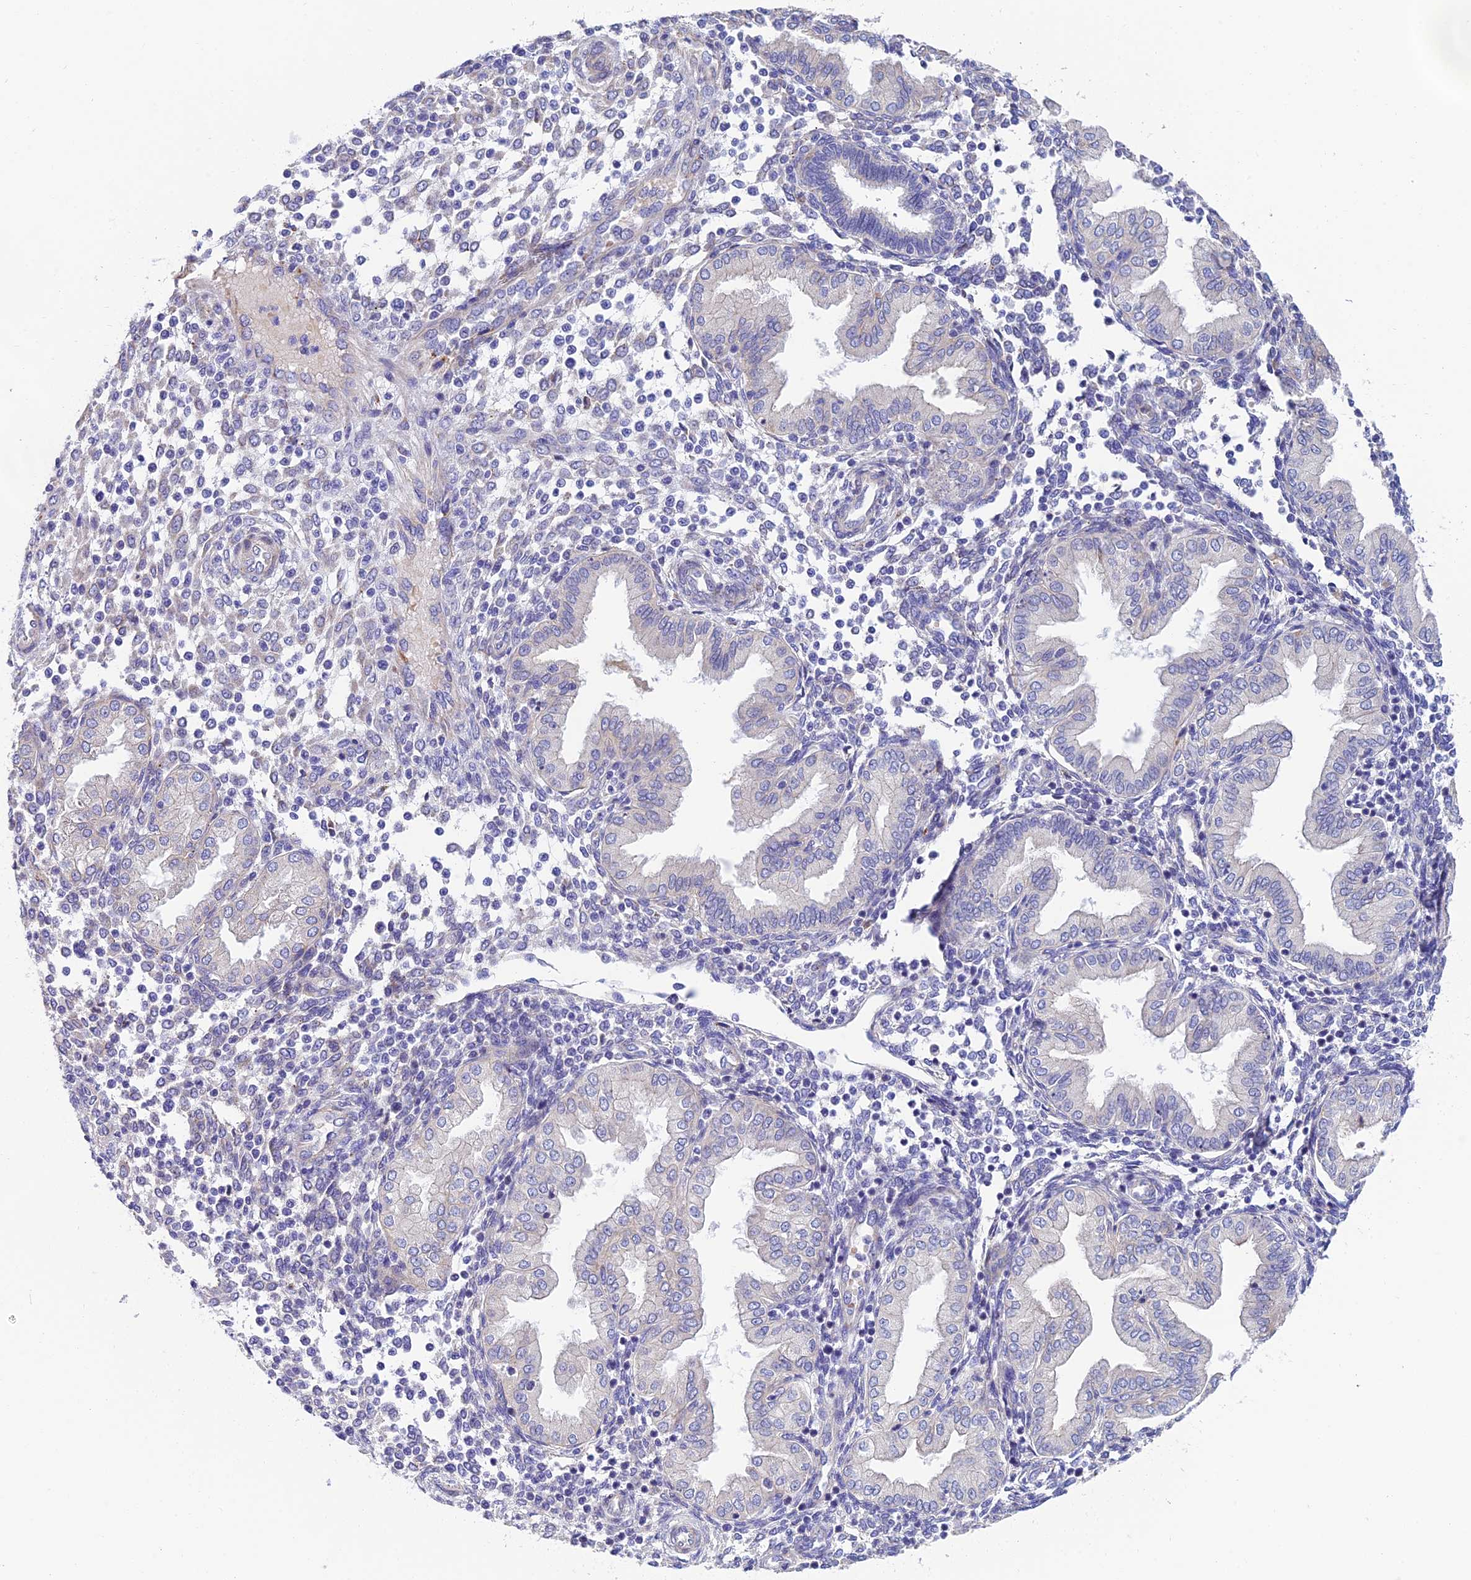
{"staining": {"intensity": "negative", "quantity": "none", "location": "none"}, "tissue": "endometrium", "cell_type": "Cells in endometrial stroma", "image_type": "normal", "snomed": [{"axis": "morphology", "description": "Normal tissue, NOS"}, {"axis": "topography", "description": "Endometrium"}], "caption": "A micrograph of human endometrium is negative for staining in cells in endometrial stroma. Nuclei are stained in blue.", "gene": "MACIR", "patient": {"sex": "female", "age": 53}}